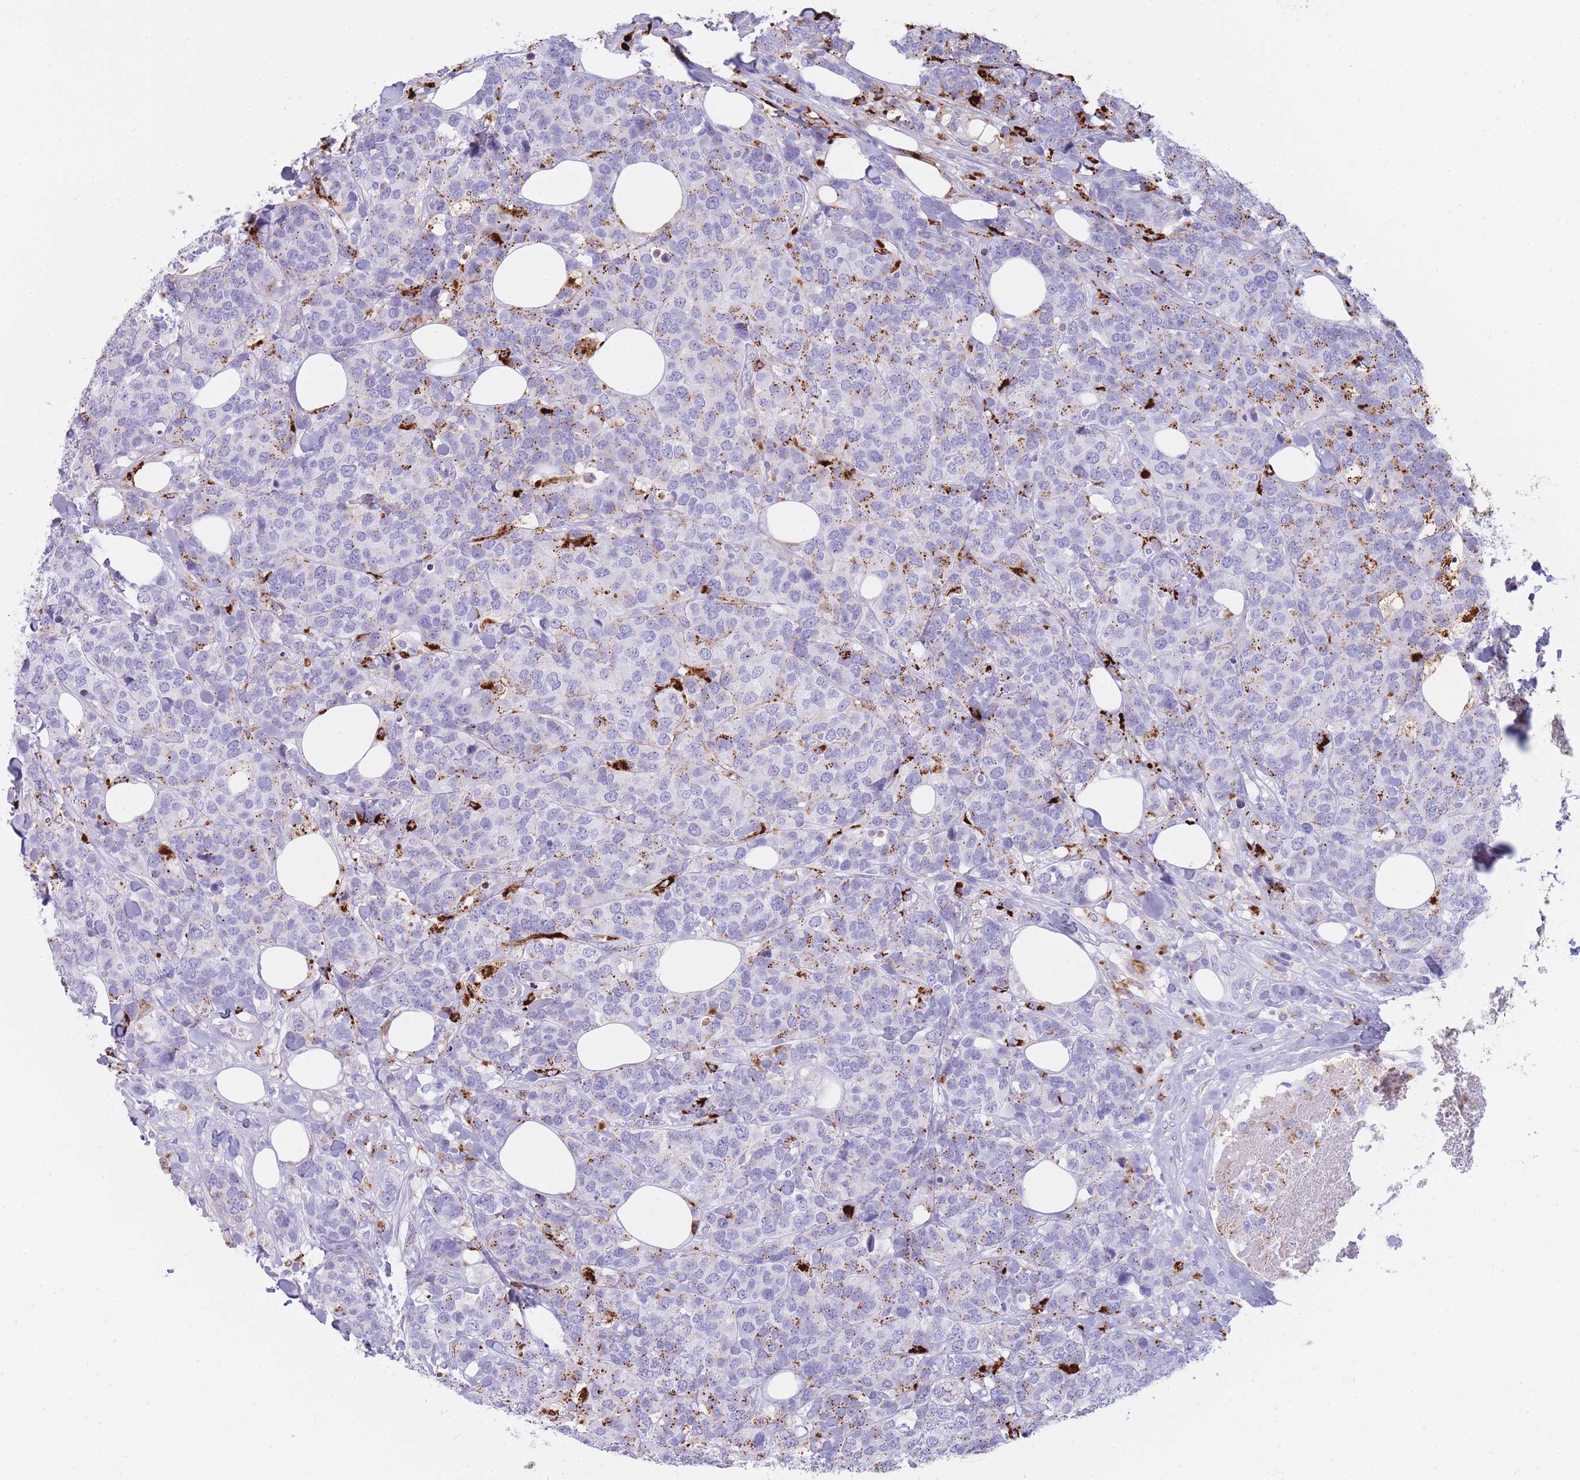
{"staining": {"intensity": "strong", "quantity": "<25%", "location": "cytoplasmic/membranous"}, "tissue": "breast cancer", "cell_type": "Tumor cells", "image_type": "cancer", "snomed": [{"axis": "morphology", "description": "Lobular carcinoma"}, {"axis": "topography", "description": "Breast"}], "caption": "Breast cancer (lobular carcinoma) tissue displays strong cytoplasmic/membranous positivity in approximately <25% of tumor cells, visualized by immunohistochemistry. The staining is performed using DAB (3,3'-diaminobenzidine) brown chromogen to label protein expression. The nuclei are counter-stained blue using hematoxylin.", "gene": "GAA", "patient": {"sex": "female", "age": 59}}